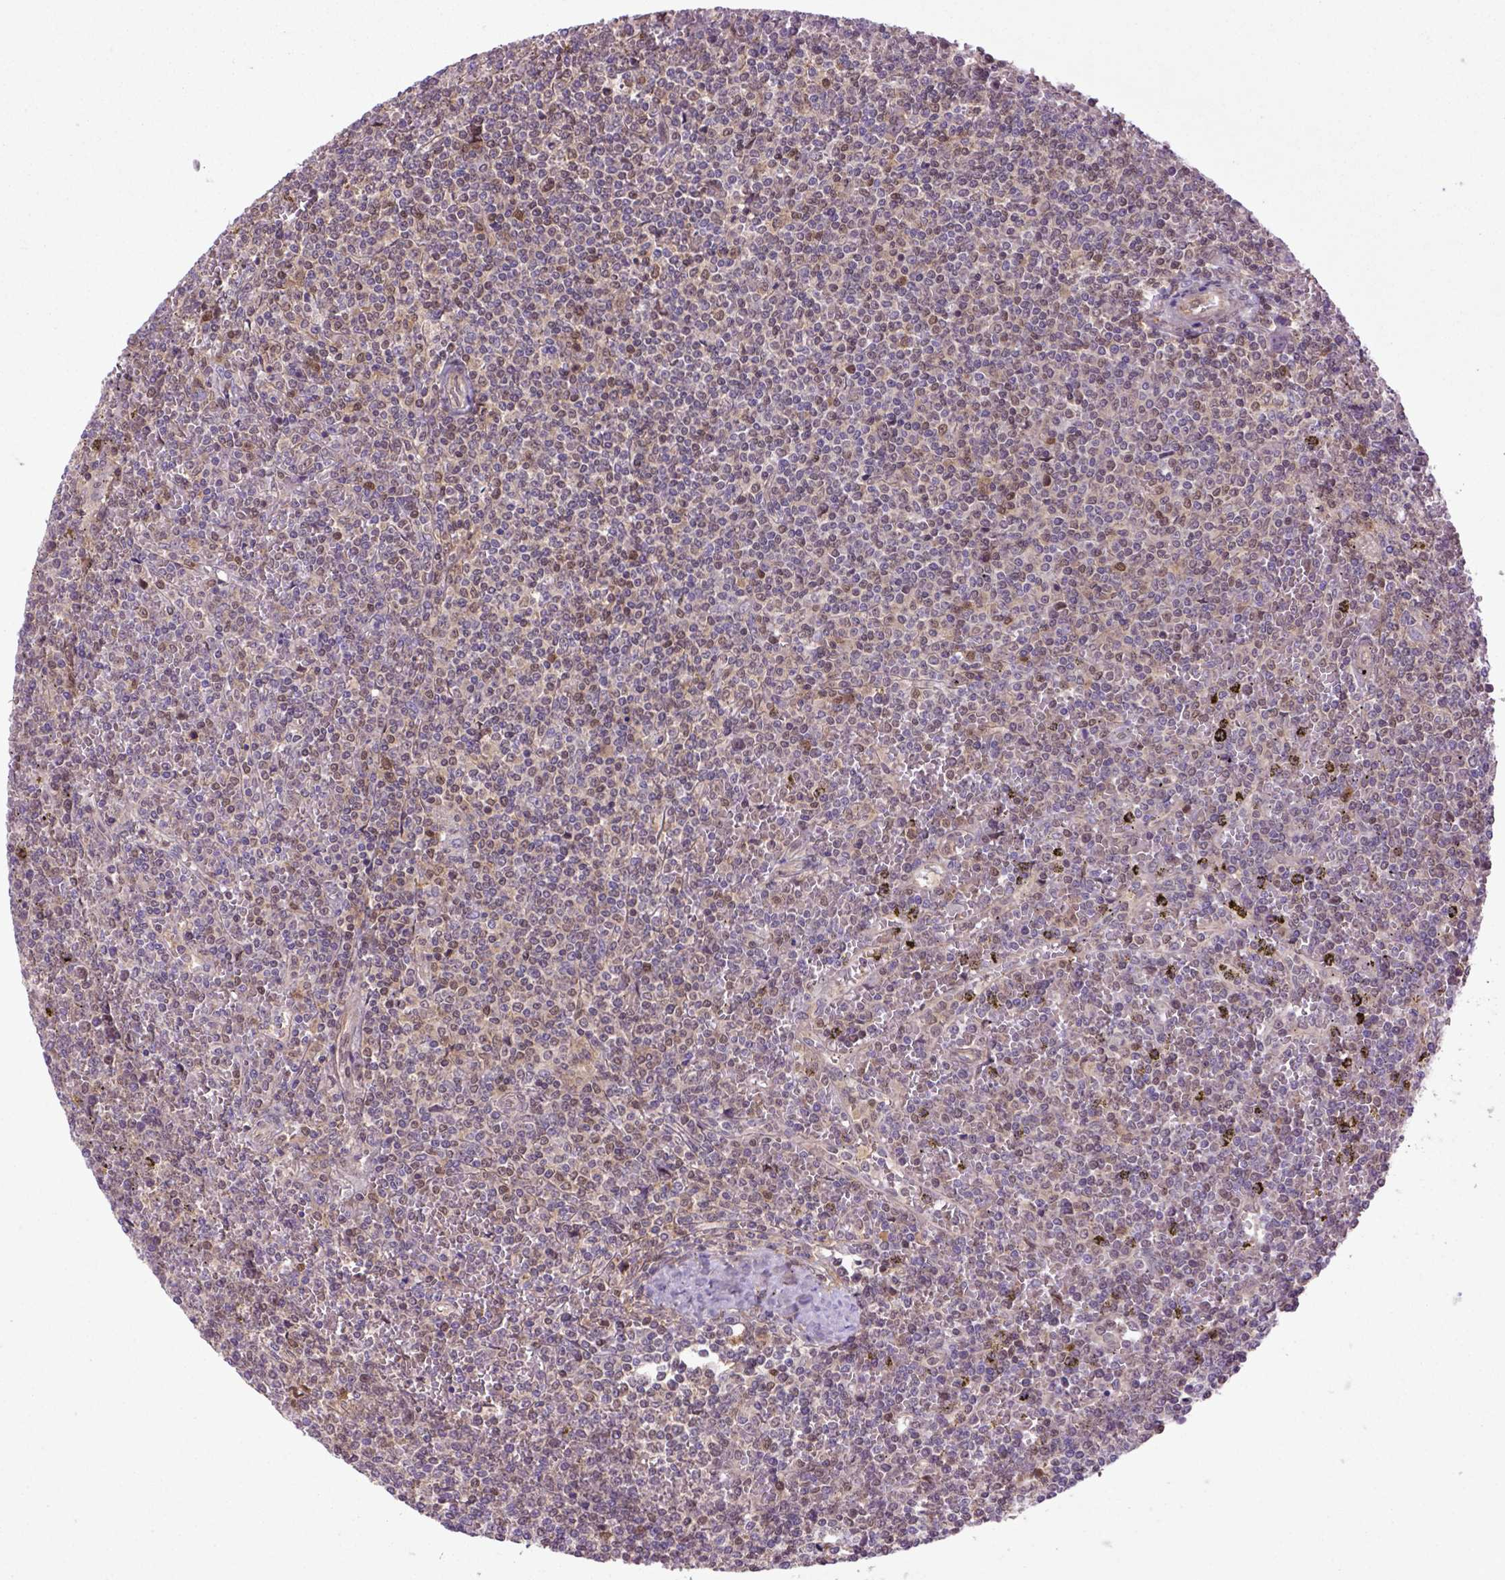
{"staining": {"intensity": "weak", "quantity": ">75%", "location": "cytoplasmic/membranous"}, "tissue": "lymphoma", "cell_type": "Tumor cells", "image_type": "cancer", "snomed": [{"axis": "morphology", "description": "Malignant lymphoma, non-Hodgkin's type, Low grade"}, {"axis": "topography", "description": "Spleen"}], "caption": "Low-grade malignant lymphoma, non-Hodgkin's type was stained to show a protein in brown. There is low levels of weak cytoplasmic/membranous staining in about >75% of tumor cells.", "gene": "HSPBP1", "patient": {"sex": "female", "age": 19}}